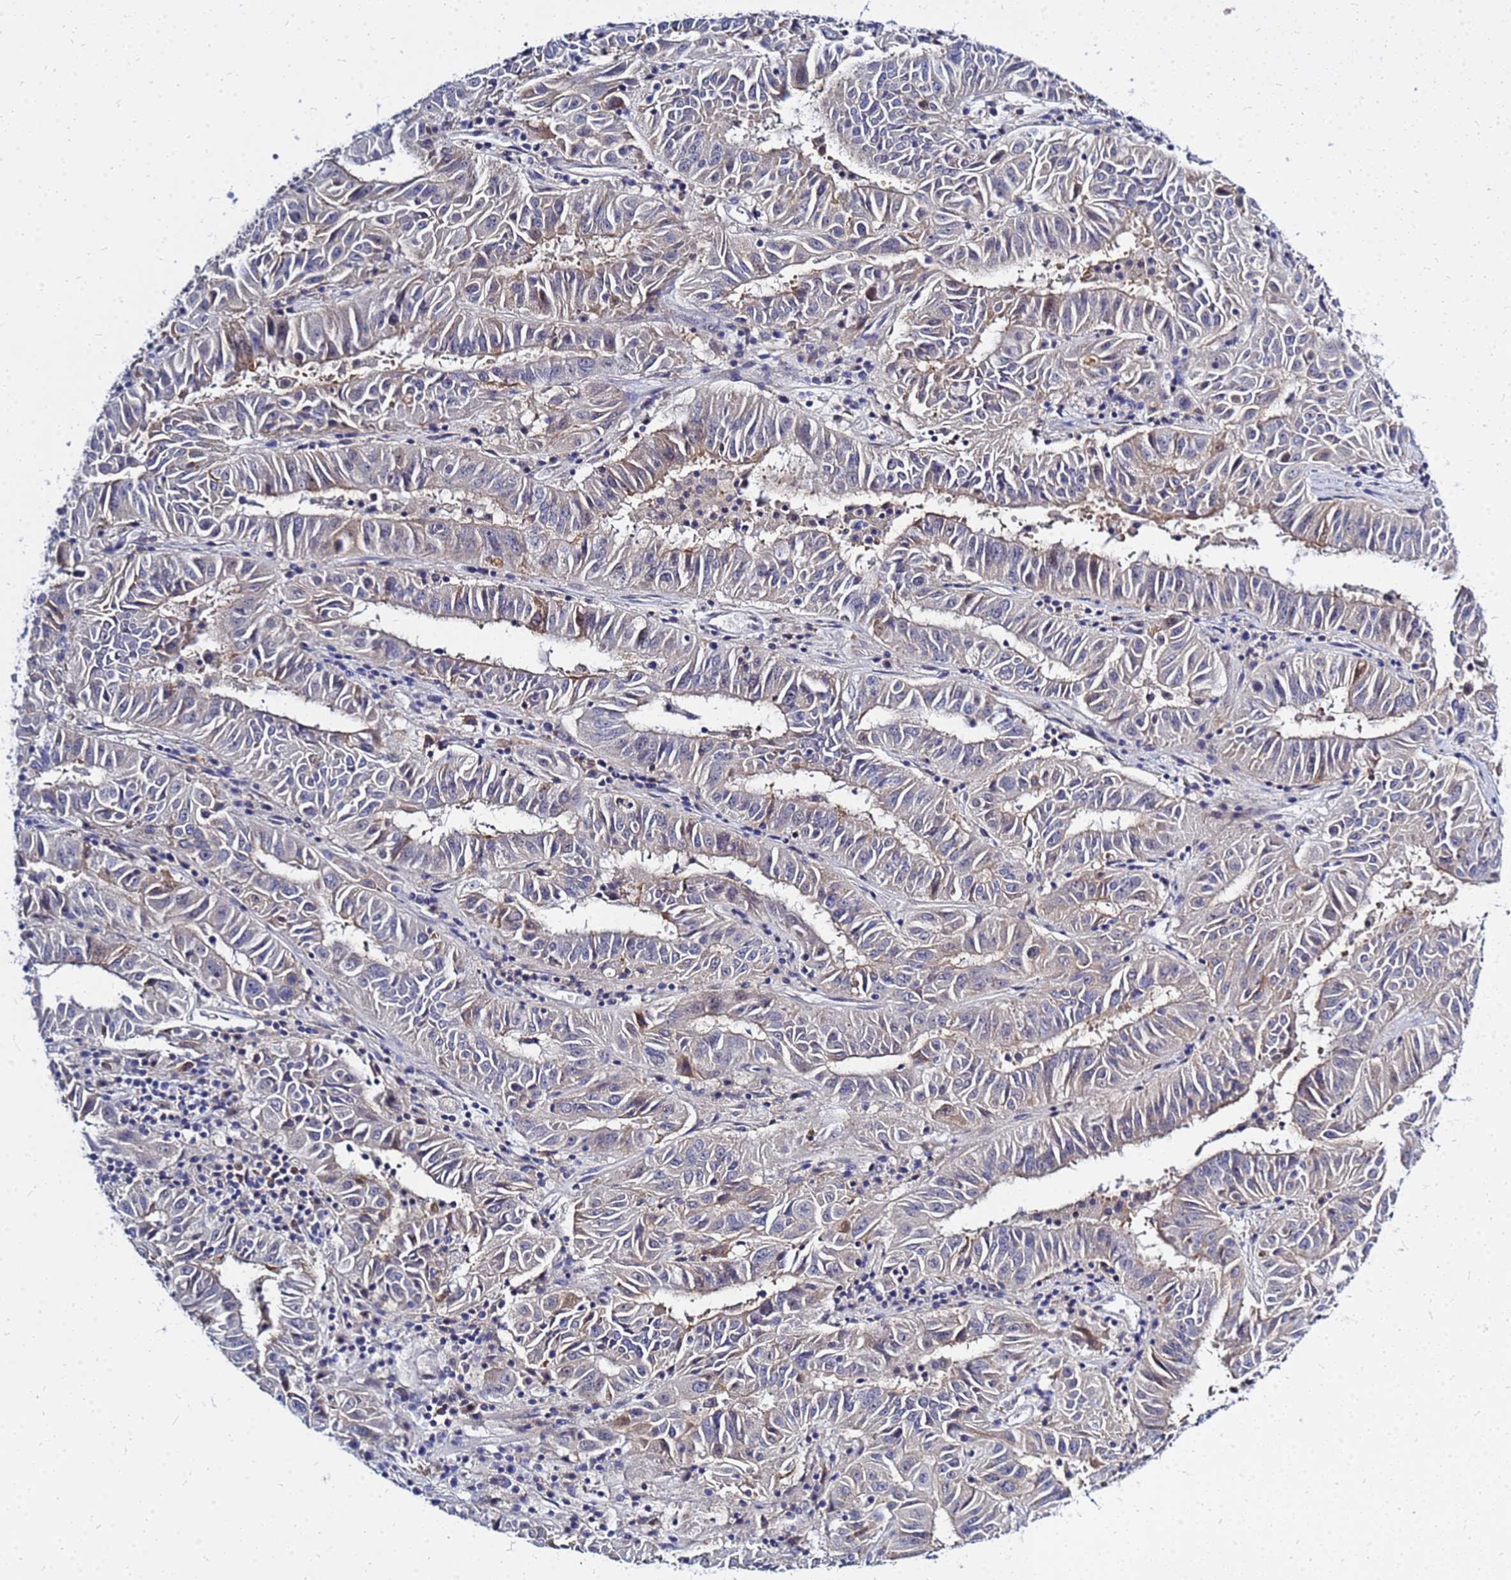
{"staining": {"intensity": "negative", "quantity": "none", "location": "none"}, "tissue": "pancreatic cancer", "cell_type": "Tumor cells", "image_type": "cancer", "snomed": [{"axis": "morphology", "description": "Adenocarcinoma, NOS"}, {"axis": "topography", "description": "Pancreas"}], "caption": "High power microscopy image of an immunohistochemistry (IHC) histopathology image of pancreatic cancer, revealing no significant positivity in tumor cells.", "gene": "SRGAP3", "patient": {"sex": "male", "age": 63}}